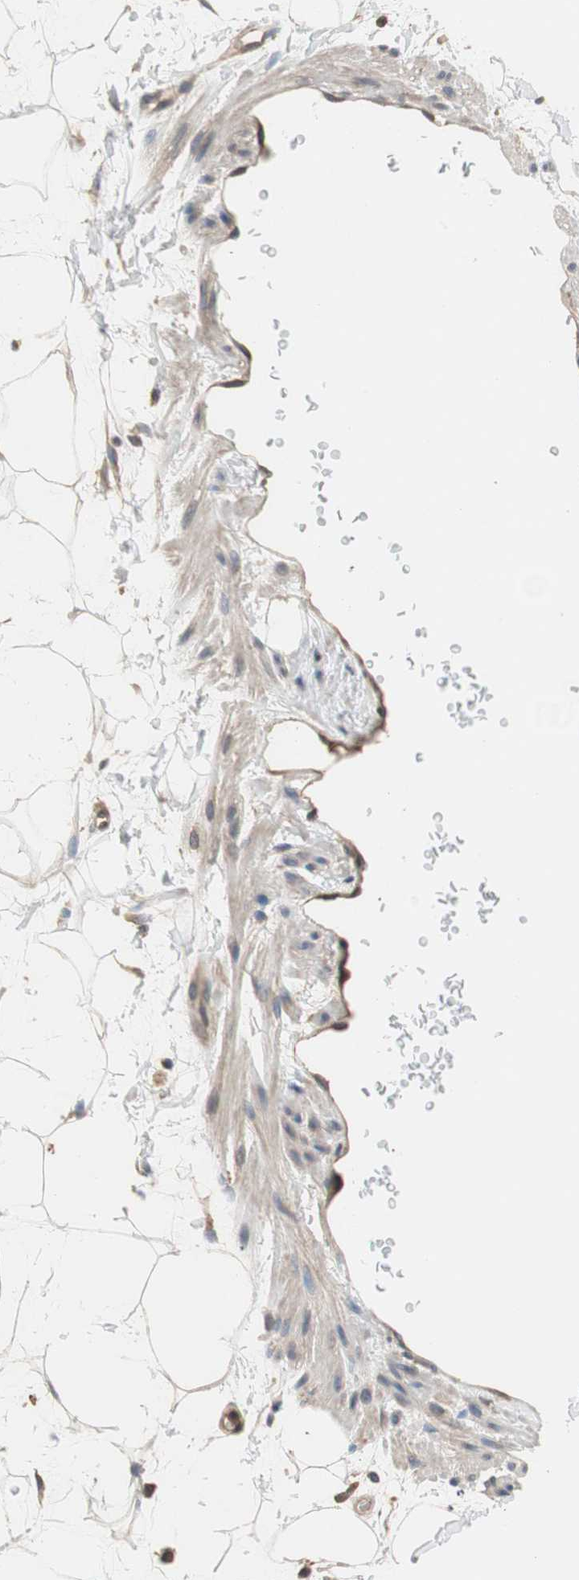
{"staining": {"intensity": "weak", "quantity": "25%-75%", "location": "cytoplasmic/membranous"}, "tissue": "adipose tissue", "cell_type": "Adipocytes", "image_type": "normal", "snomed": [{"axis": "morphology", "description": "Normal tissue, NOS"}, {"axis": "topography", "description": "Soft tissue"}], "caption": "Immunohistochemical staining of benign adipose tissue shows weak cytoplasmic/membranous protein positivity in approximately 25%-75% of adipocytes.", "gene": "MAP4K2", "patient": {"sex": "male", "age": 72}}